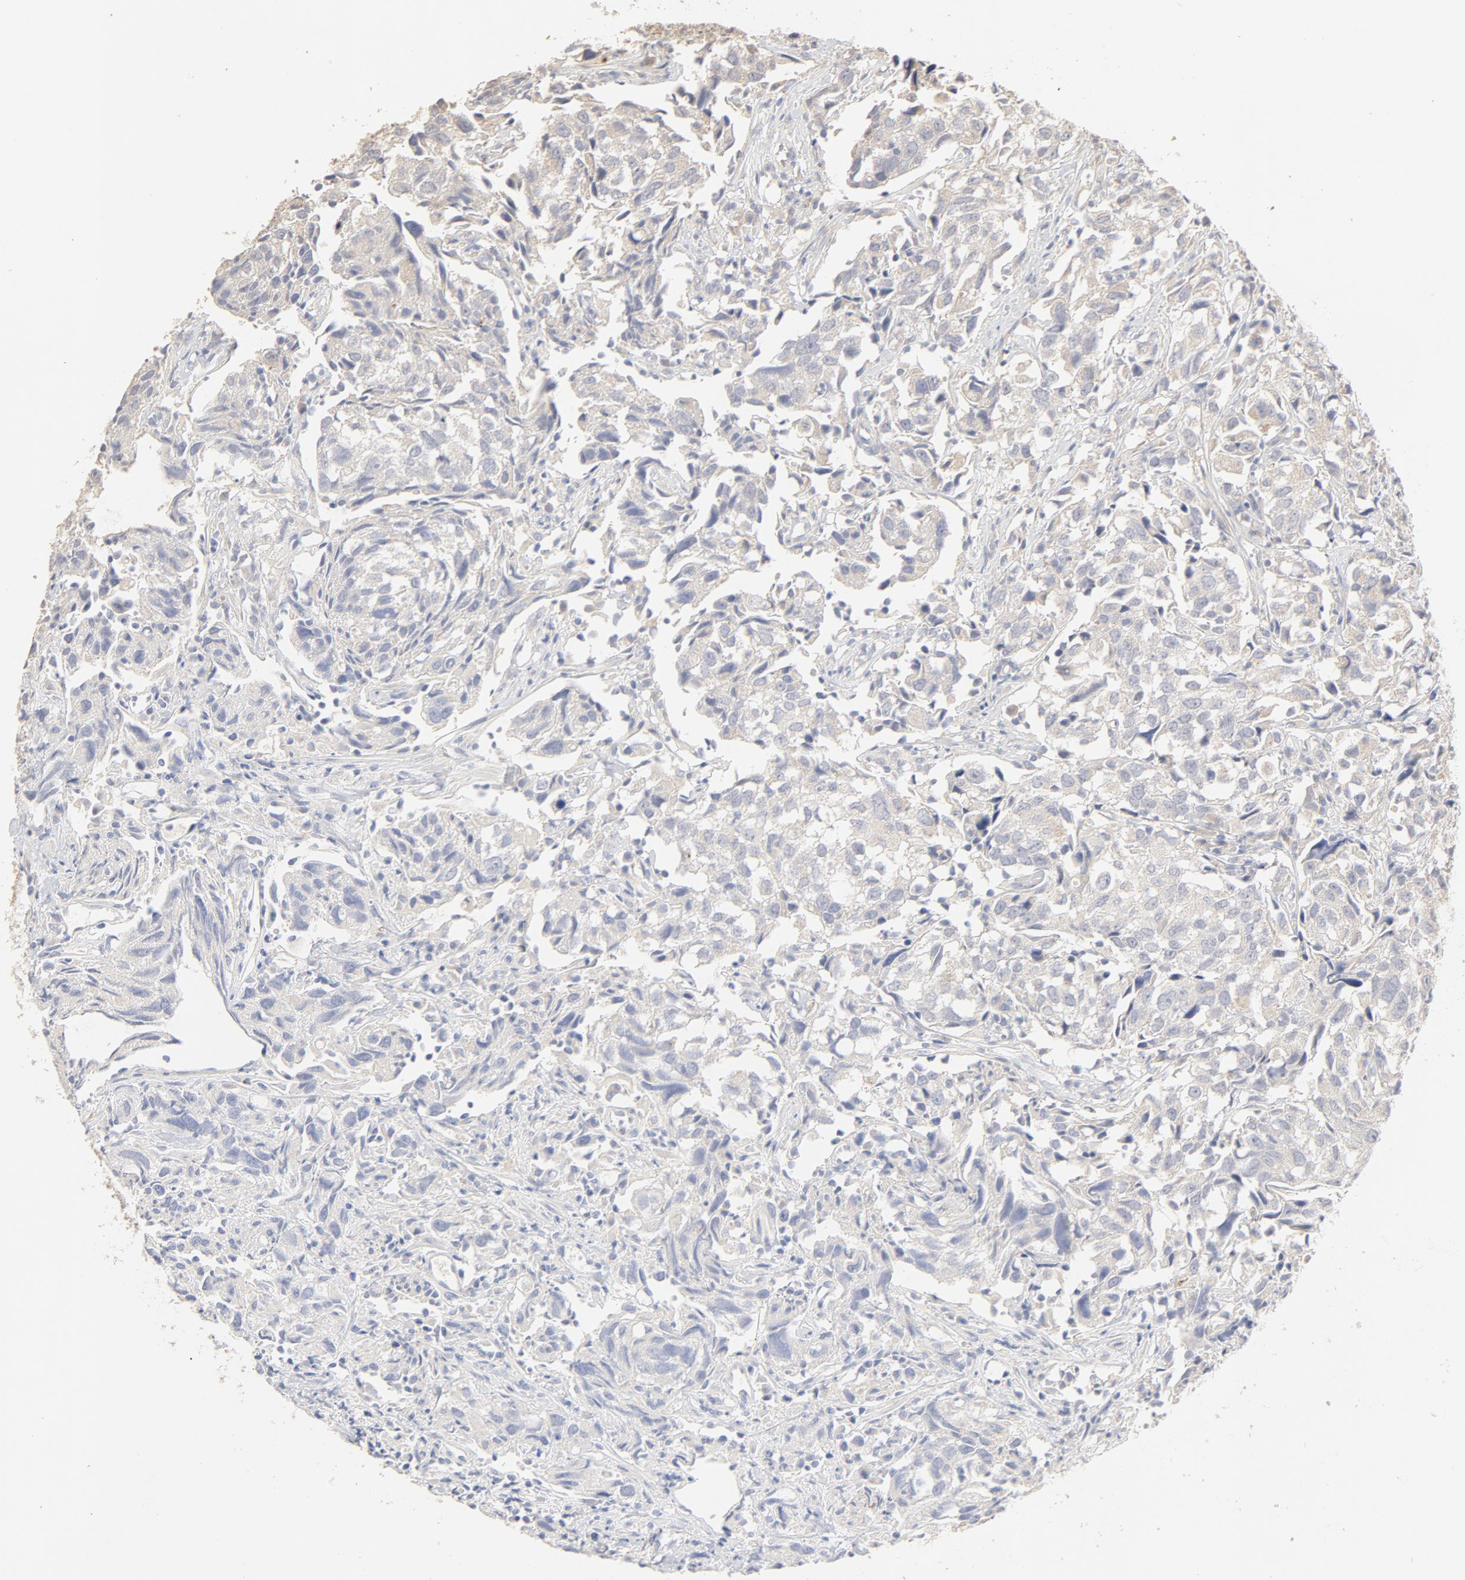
{"staining": {"intensity": "negative", "quantity": "none", "location": "none"}, "tissue": "urothelial cancer", "cell_type": "Tumor cells", "image_type": "cancer", "snomed": [{"axis": "morphology", "description": "Urothelial carcinoma, High grade"}, {"axis": "topography", "description": "Urinary bladder"}], "caption": "There is no significant expression in tumor cells of urothelial carcinoma (high-grade).", "gene": "FCGBP", "patient": {"sex": "female", "age": 75}}